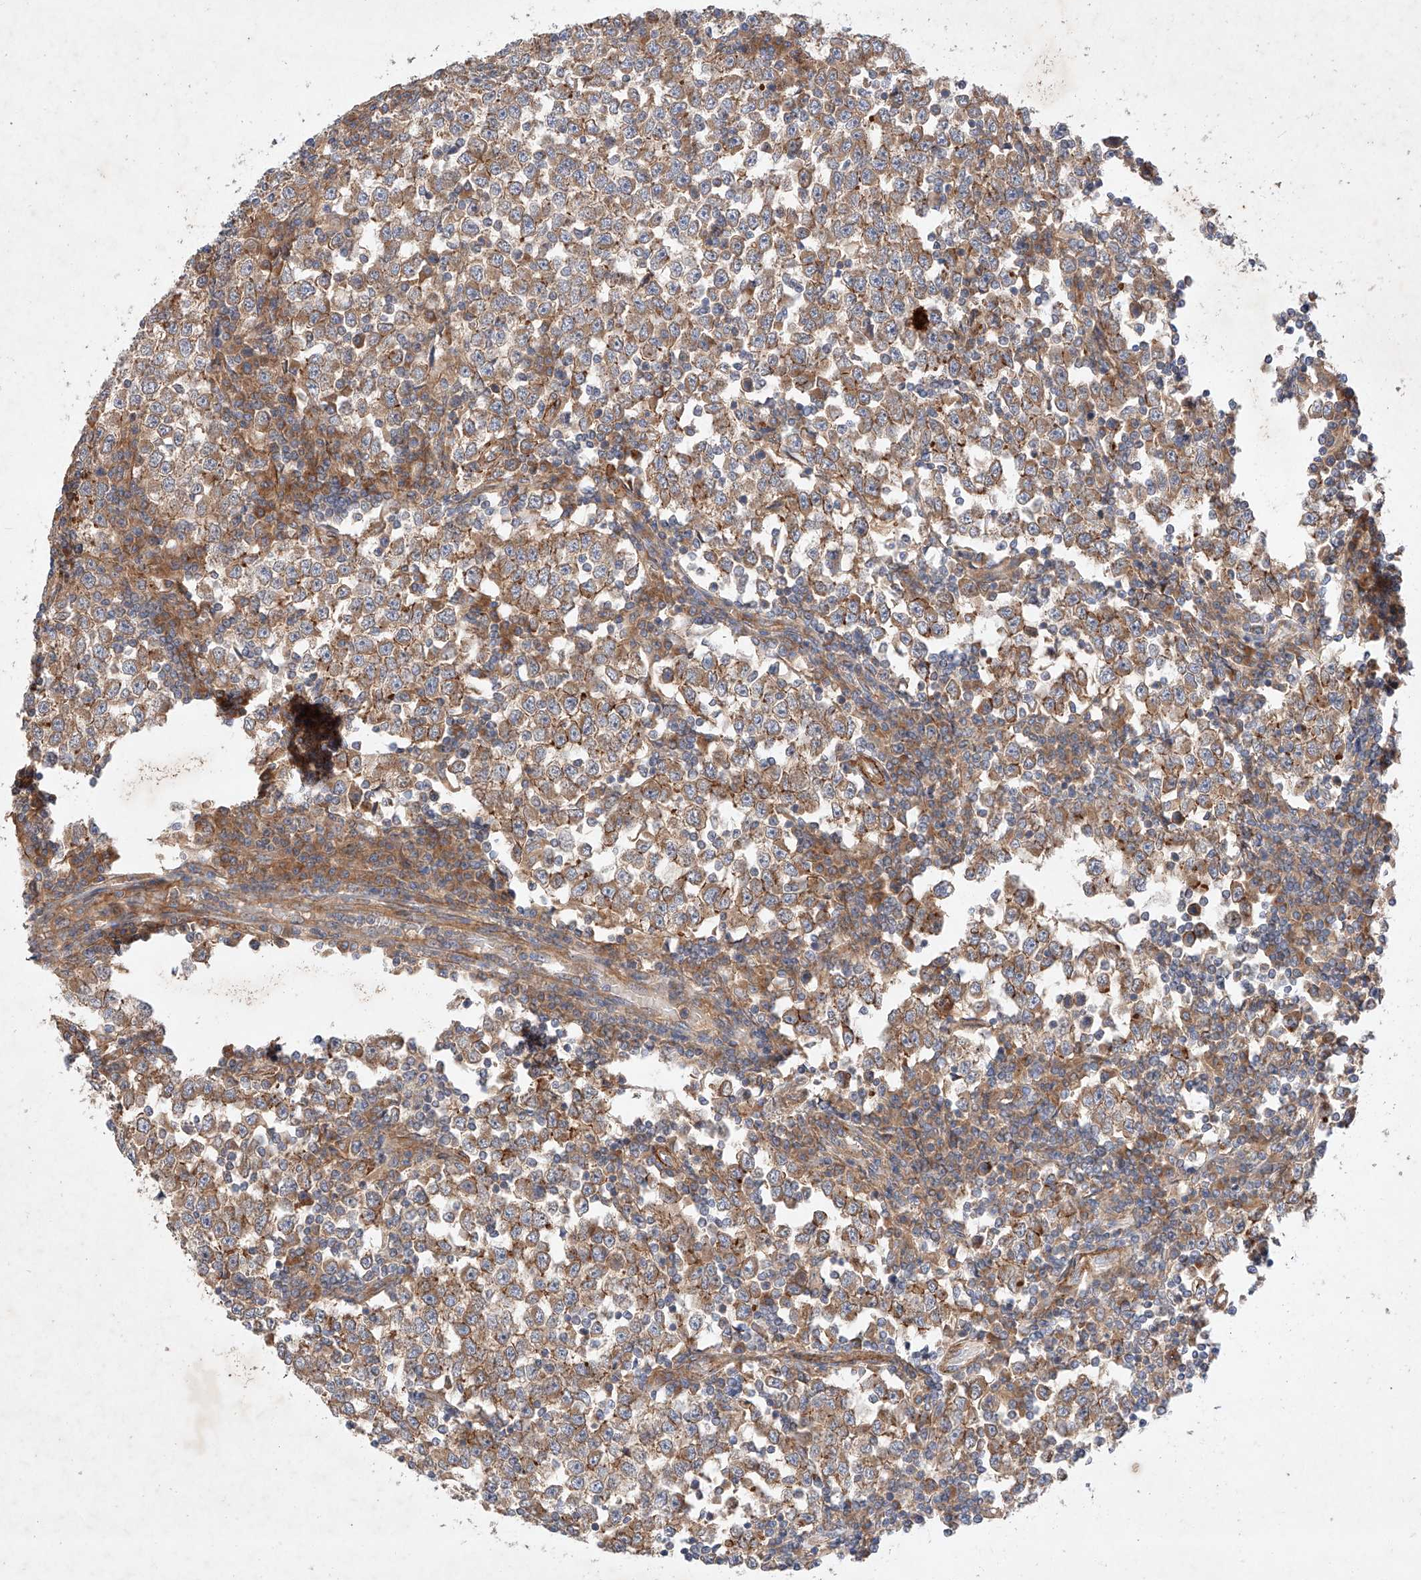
{"staining": {"intensity": "moderate", "quantity": ">75%", "location": "cytoplasmic/membranous"}, "tissue": "testis cancer", "cell_type": "Tumor cells", "image_type": "cancer", "snomed": [{"axis": "morphology", "description": "Seminoma, NOS"}, {"axis": "topography", "description": "Testis"}], "caption": "DAB (3,3'-diaminobenzidine) immunohistochemical staining of testis seminoma demonstrates moderate cytoplasmic/membranous protein positivity in approximately >75% of tumor cells. (DAB (3,3'-diaminobenzidine) IHC, brown staining for protein, blue staining for nuclei).", "gene": "RAB23", "patient": {"sex": "male", "age": 65}}